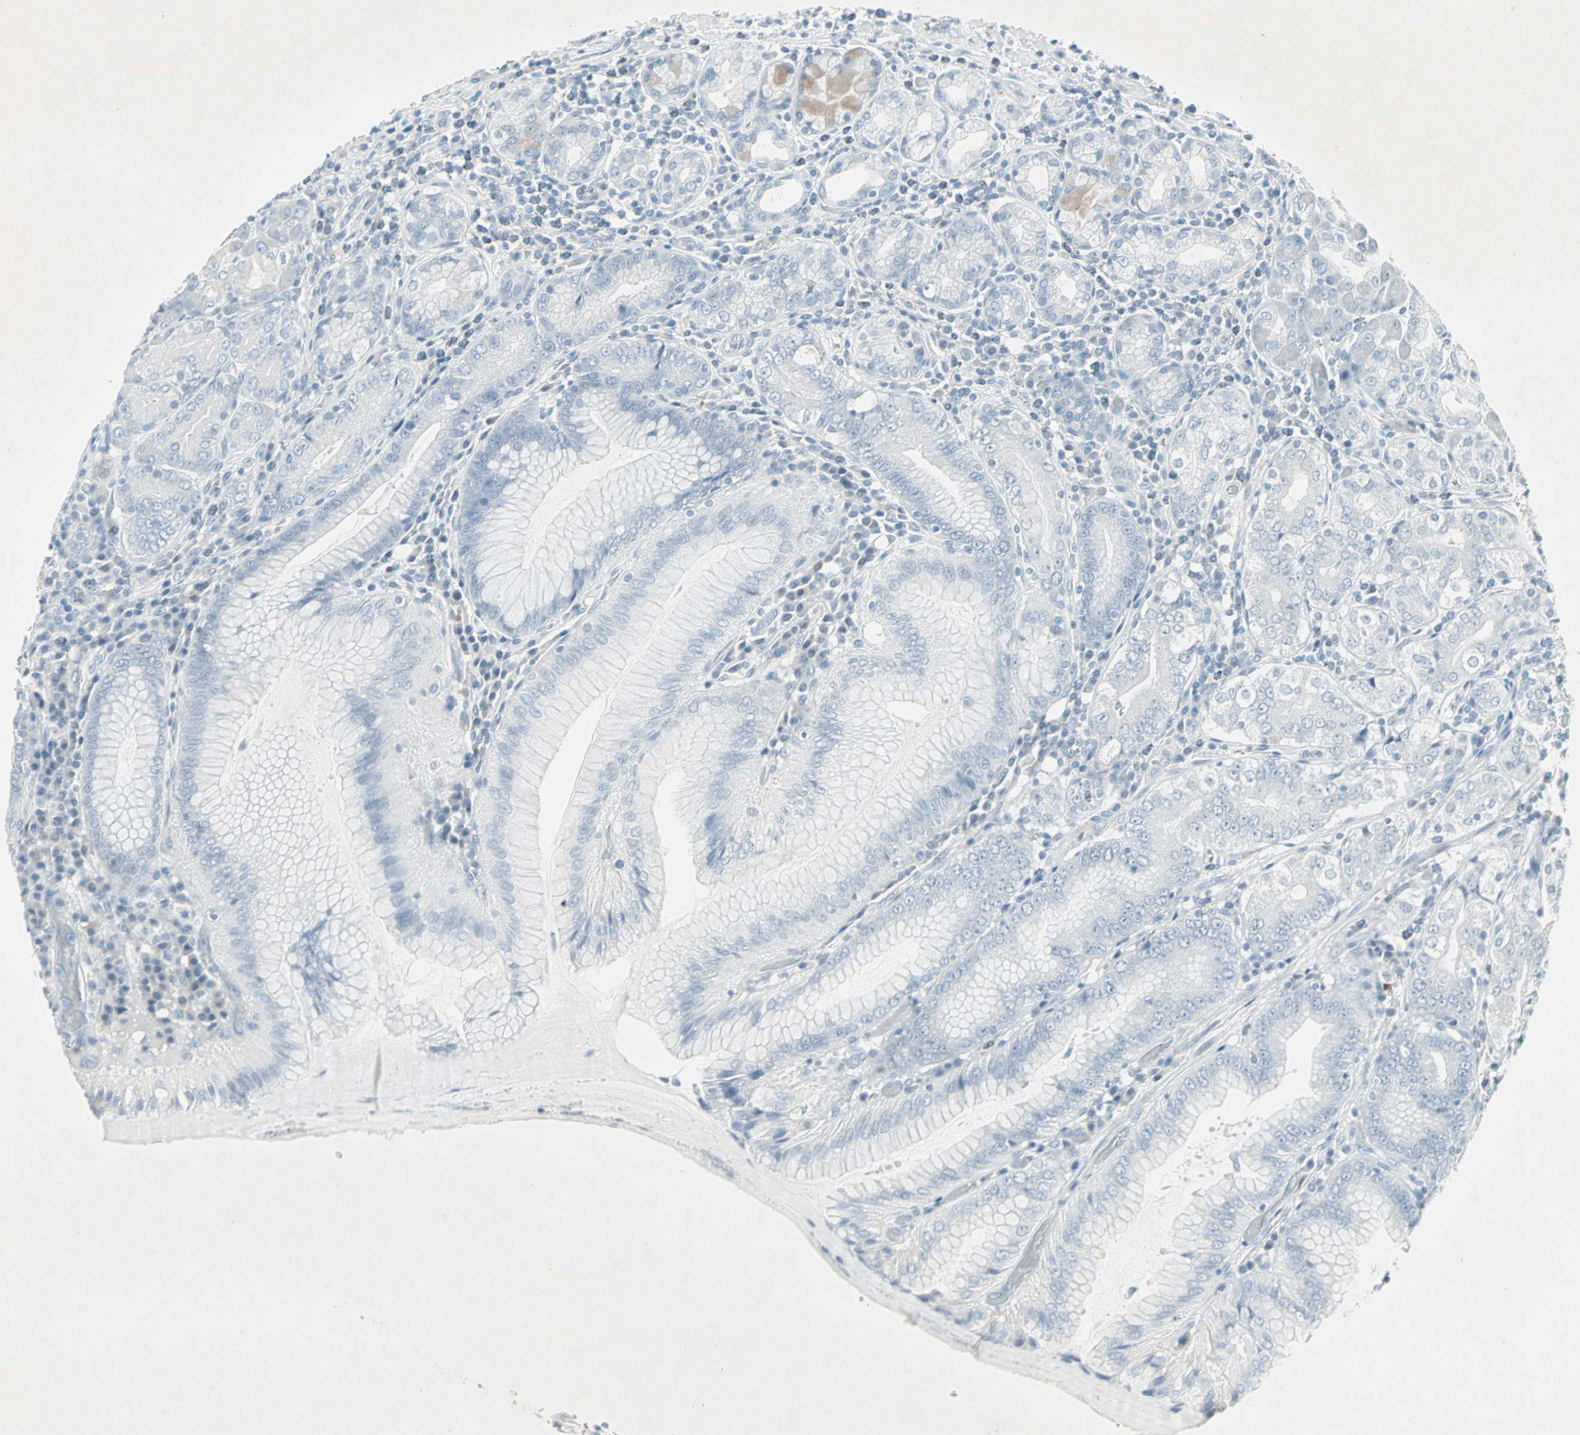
{"staining": {"intensity": "weak", "quantity": "<25%", "location": "cytoplasmic/membranous"}, "tissue": "stomach", "cell_type": "Glandular cells", "image_type": "normal", "snomed": [{"axis": "morphology", "description": "Normal tissue, NOS"}, {"axis": "topography", "description": "Stomach, lower"}], "caption": "This is an immunohistochemistry (IHC) histopathology image of unremarkable stomach. There is no expression in glandular cells.", "gene": "LANCL3", "patient": {"sex": "female", "age": 76}}